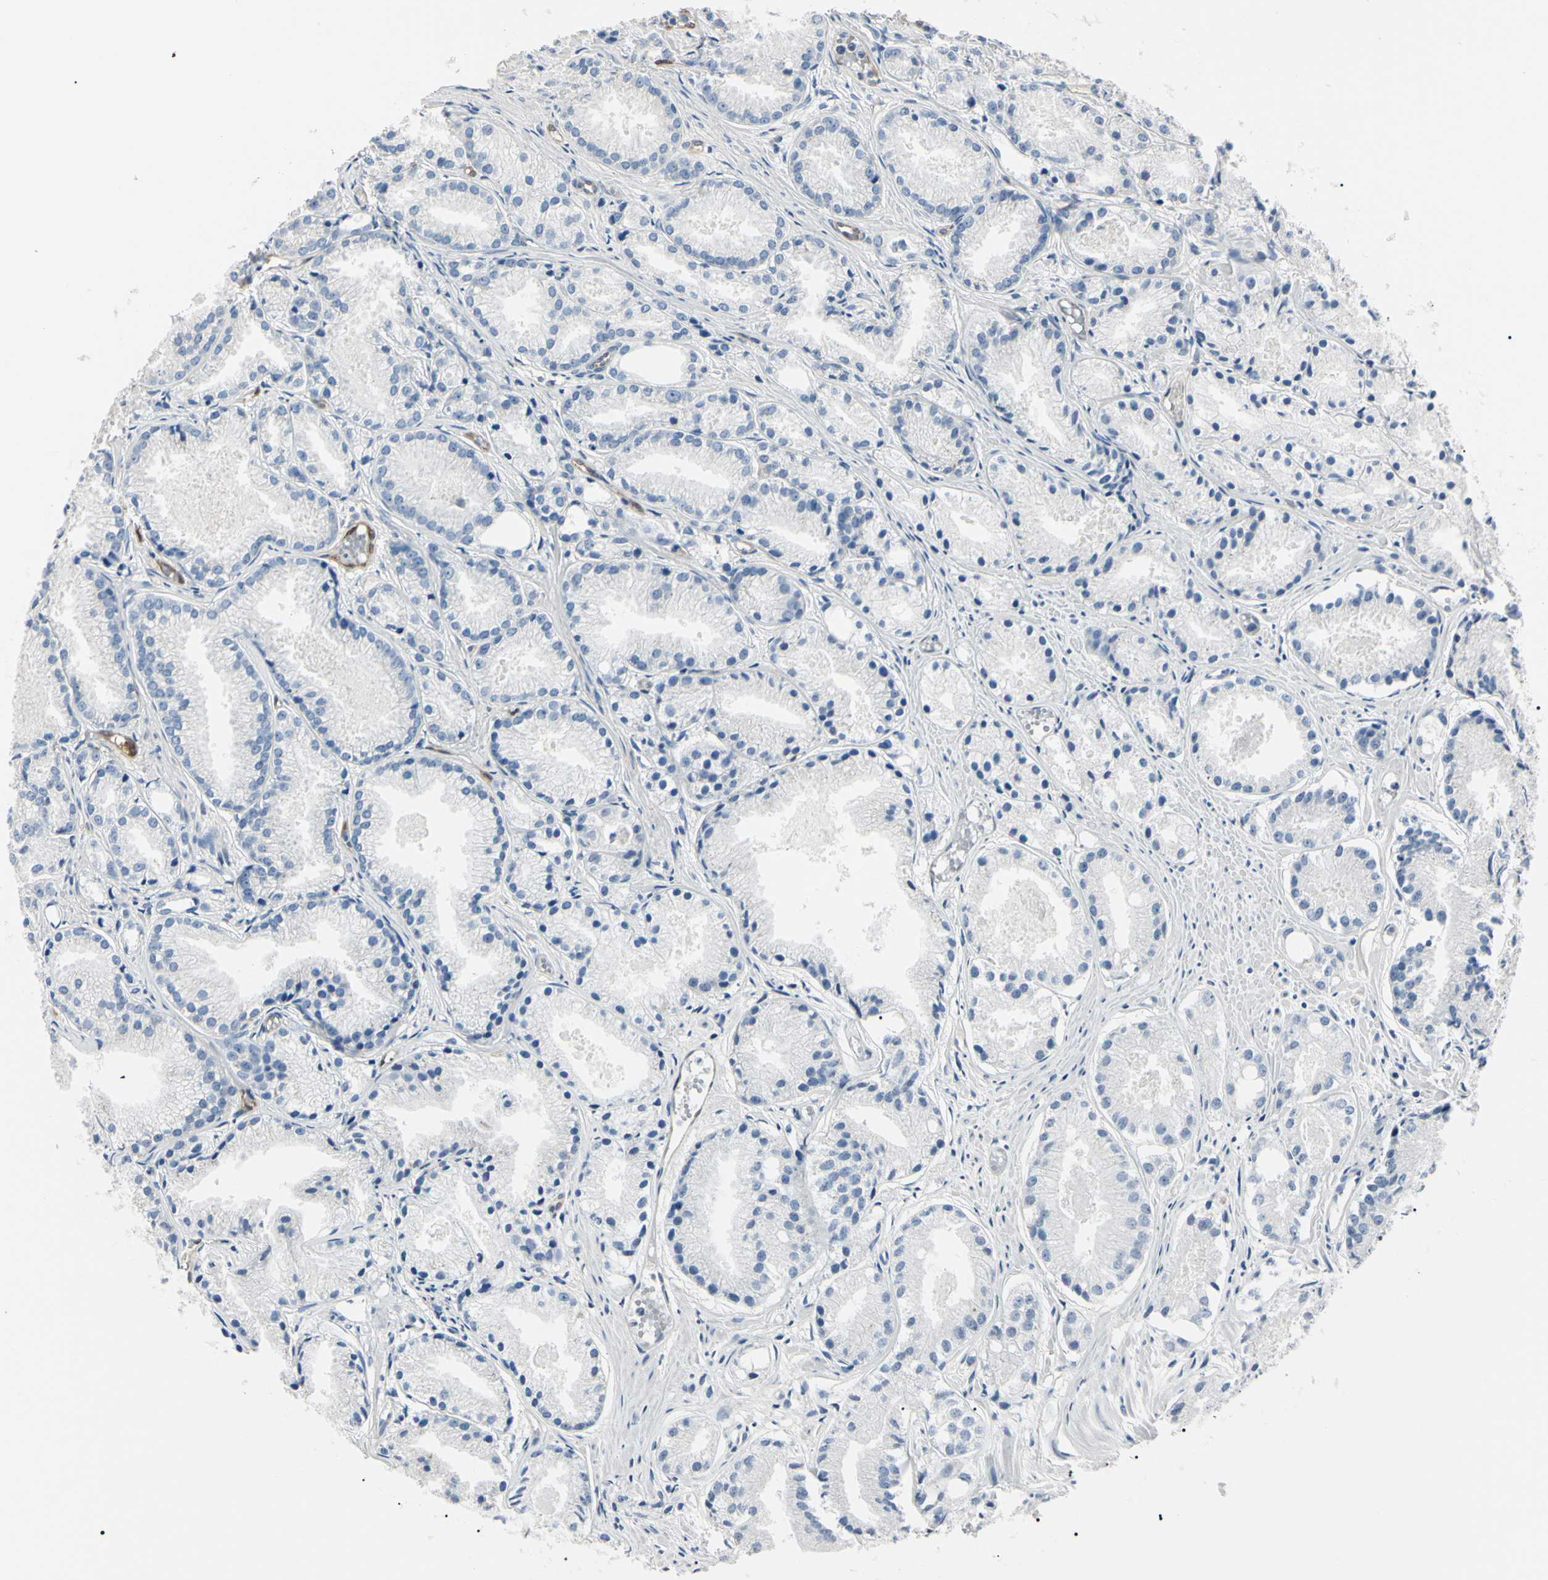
{"staining": {"intensity": "negative", "quantity": "none", "location": "none"}, "tissue": "prostate cancer", "cell_type": "Tumor cells", "image_type": "cancer", "snomed": [{"axis": "morphology", "description": "Adenocarcinoma, Low grade"}, {"axis": "topography", "description": "Prostate"}], "caption": "Immunohistochemistry photomicrograph of human prostate cancer stained for a protein (brown), which shows no expression in tumor cells.", "gene": "AKR1C3", "patient": {"sex": "male", "age": 72}}